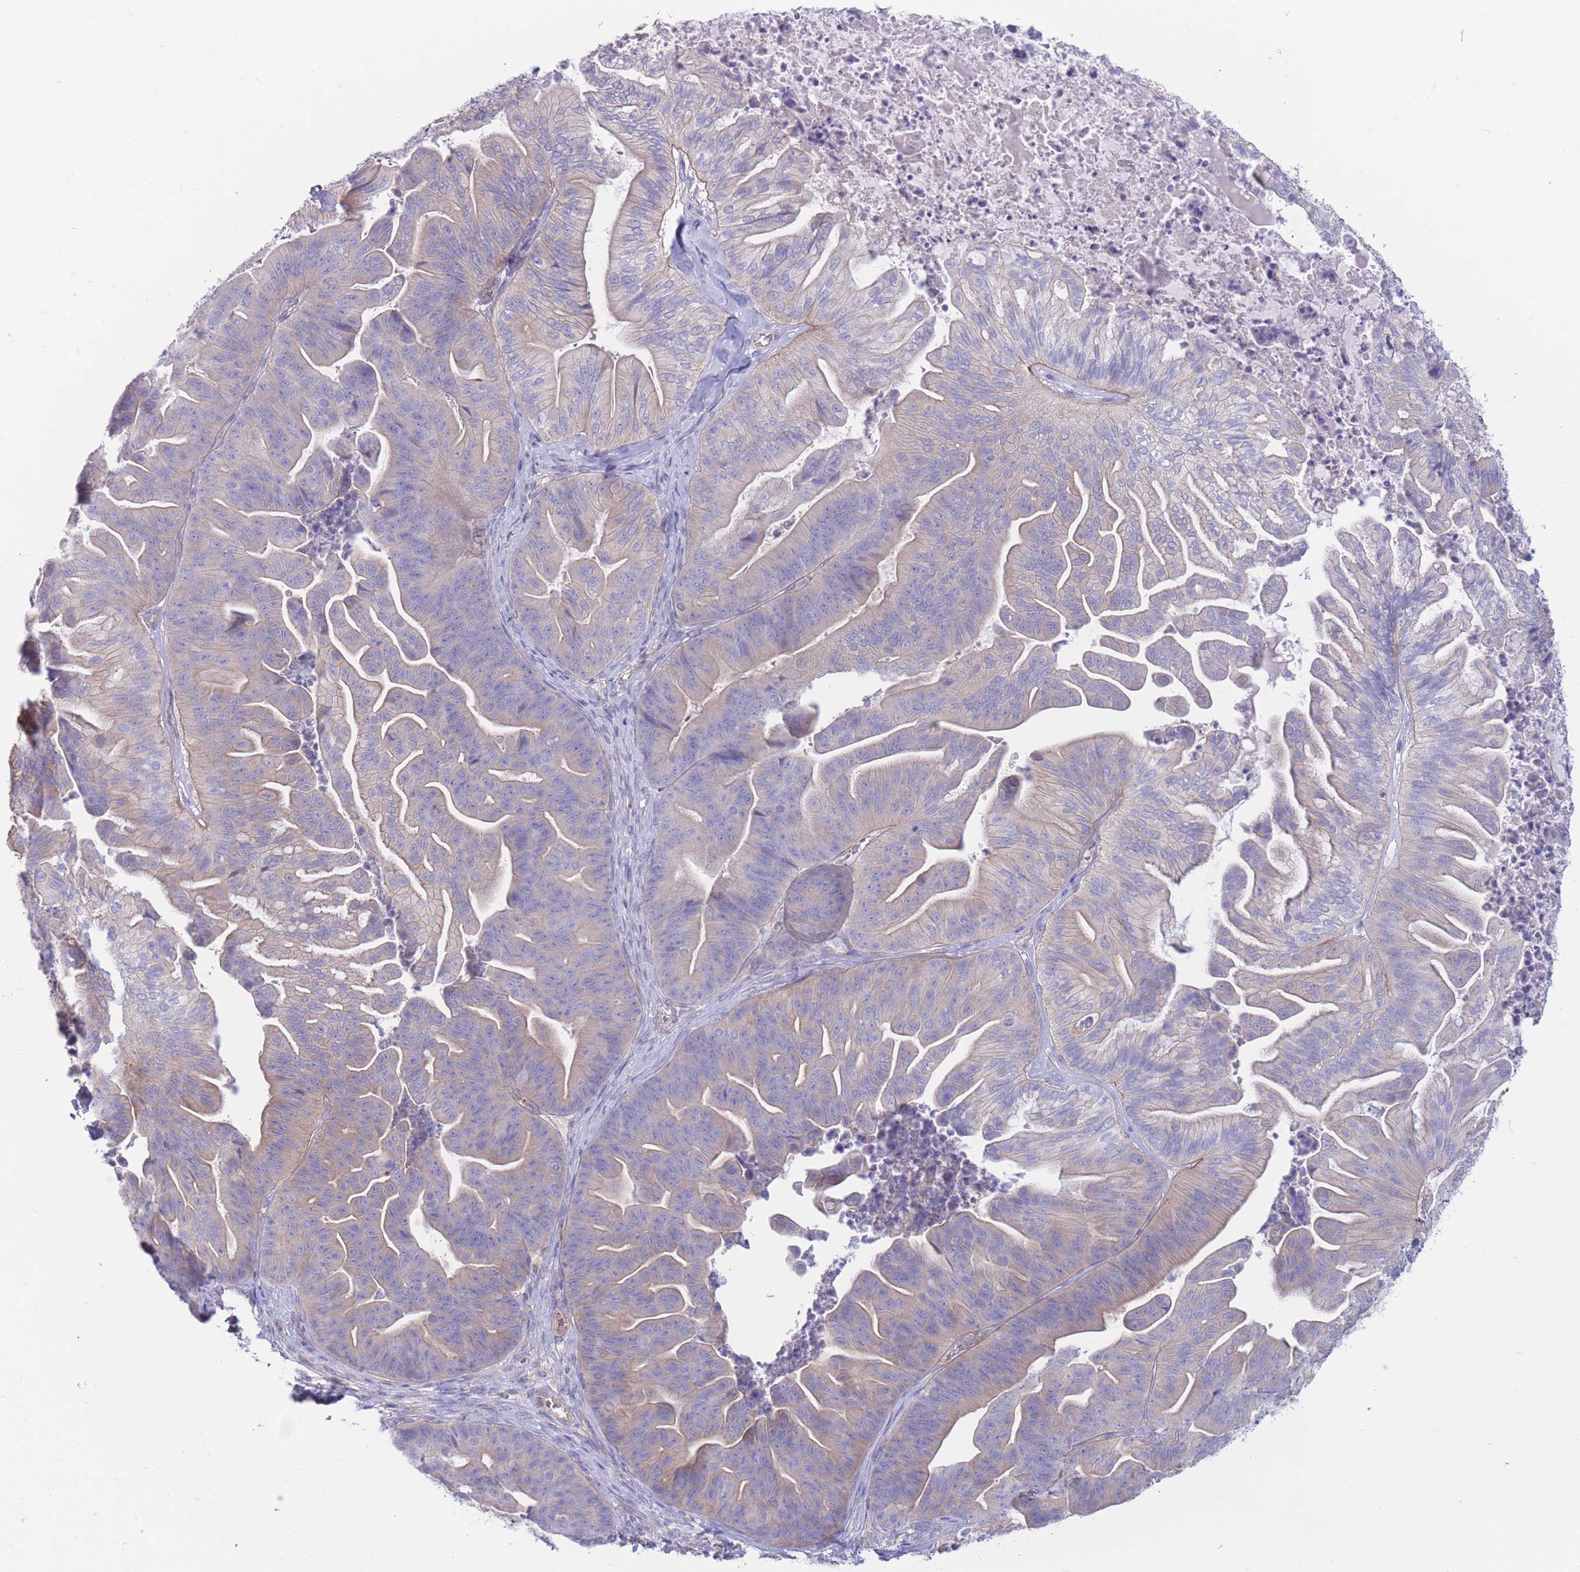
{"staining": {"intensity": "weak", "quantity": "25%-75%", "location": "cytoplasmic/membranous"}, "tissue": "ovarian cancer", "cell_type": "Tumor cells", "image_type": "cancer", "snomed": [{"axis": "morphology", "description": "Cystadenocarcinoma, mucinous, NOS"}, {"axis": "topography", "description": "Ovary"}], "caption": "Immunohistochemical staining of human ovarian mucinous cystadenocarcinoma demonstrates weak cytoplasmic/membranous protein positivity in about 25%-75% of tumor cells.", "gene": "ALS2CL", "patient": {"sex": "female", "age": 67}}